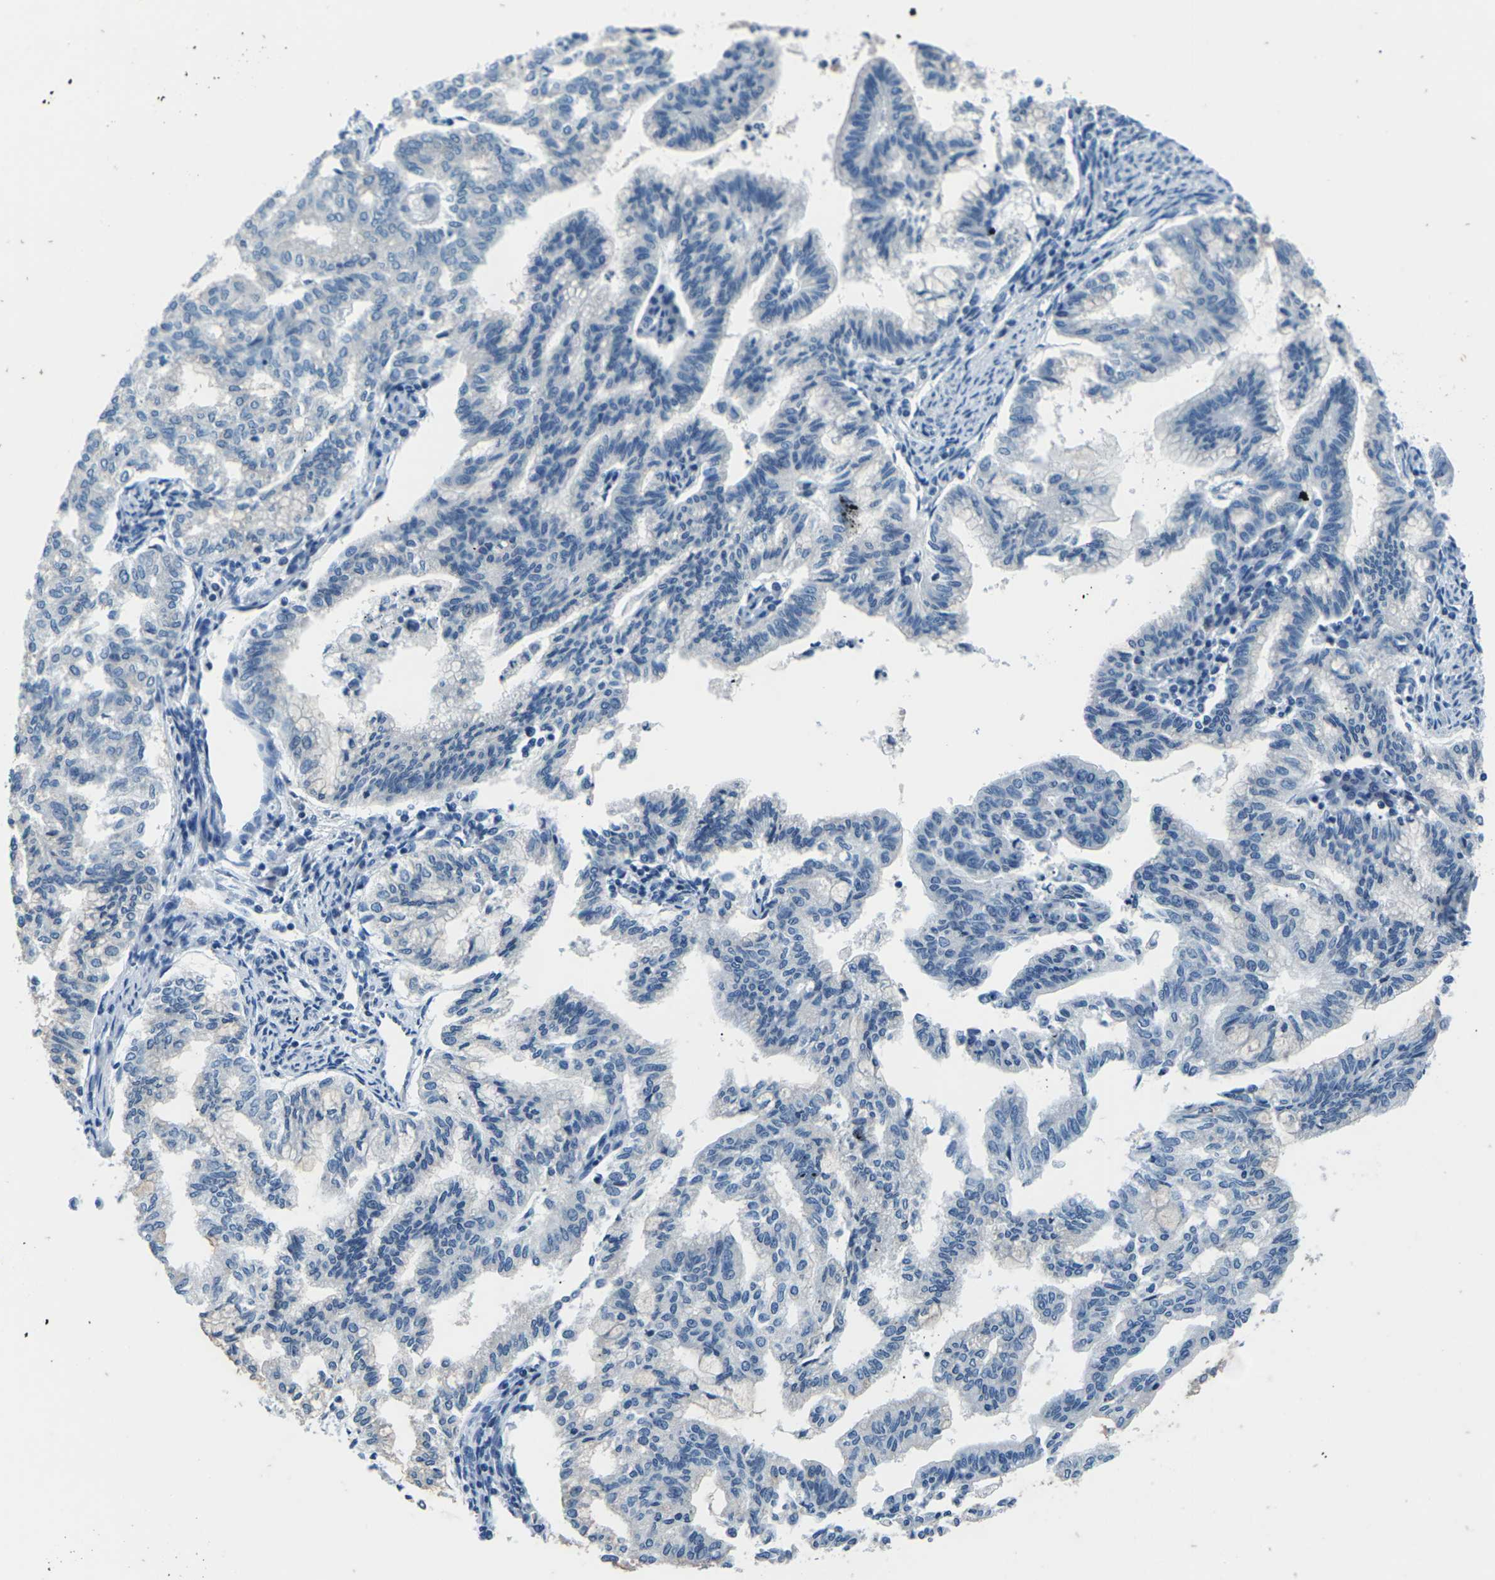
{"staining": {"intensity": "negative", "quantity": "none", "location": "none"}, "tissue": "endometrial cancer", "cell_type": "Tumor cells", "image_type": "cancer", "snomed": [{"axis": "morphology", "description": "Adenocarcinoma, NOS"}, {"axis": "topography", "description": "Endometrium"}], "caption": "Adenocarcinoma (endometrial) was stained to show a protein in brown. There is no significant positivity in tumor cells.", "gene": "UMOD", "patient": {"sex": "female", "age": 79}}